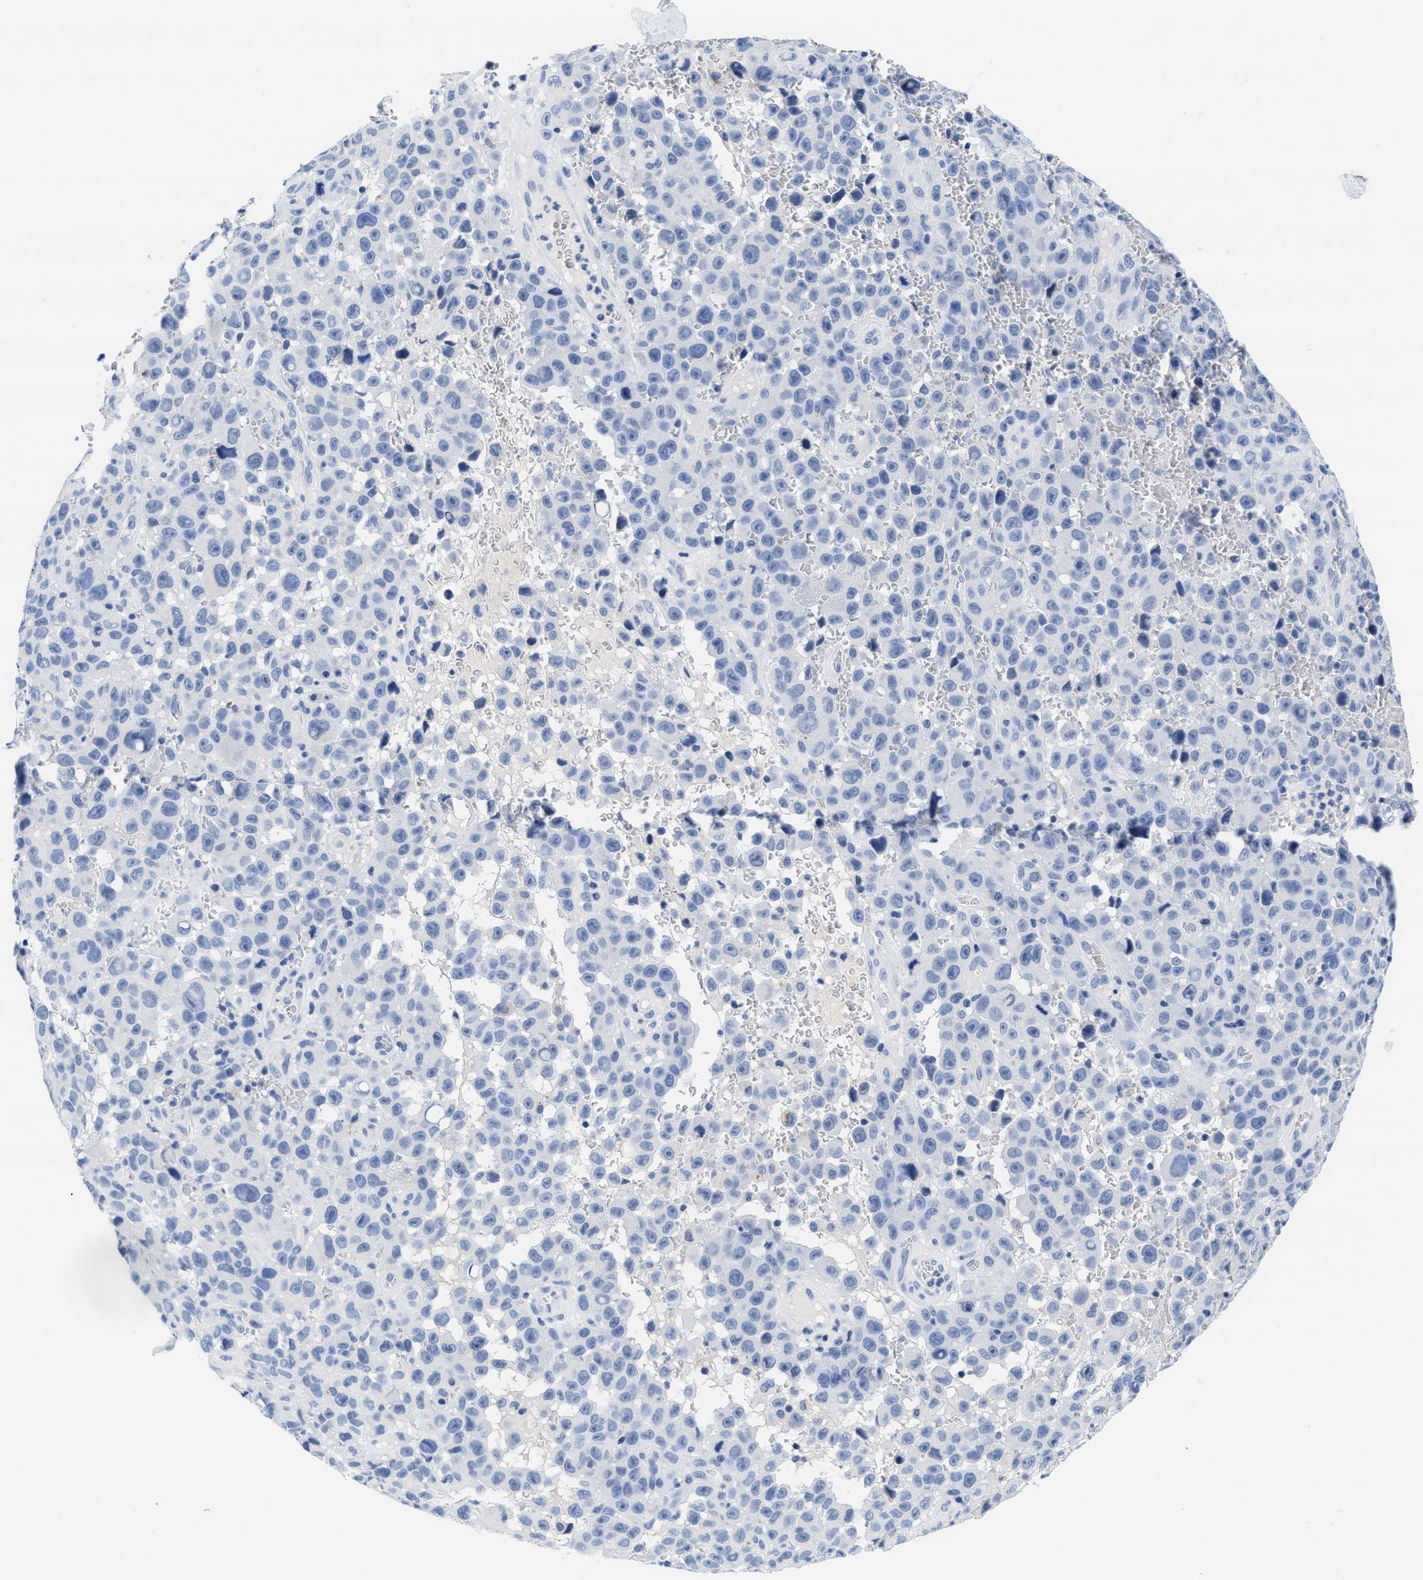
{"staining": {"intensity": "negative", "quantity": "none", "location": "none"}, "tissue": "melanoma", "cell_type": "Tumor cells", "image_type": "cancer", "snomed": [{"axis": "morphology", "description": "Malignant melanoma, NOS"}, {"axis": "topography", "description": "Skin"}], "caption": "DAB immunohistochemical staining of malignant melanoma displays no significant expression in tumor cells.", "gene": "TTC3", "patient": {"sex": "female", "age": 82}}